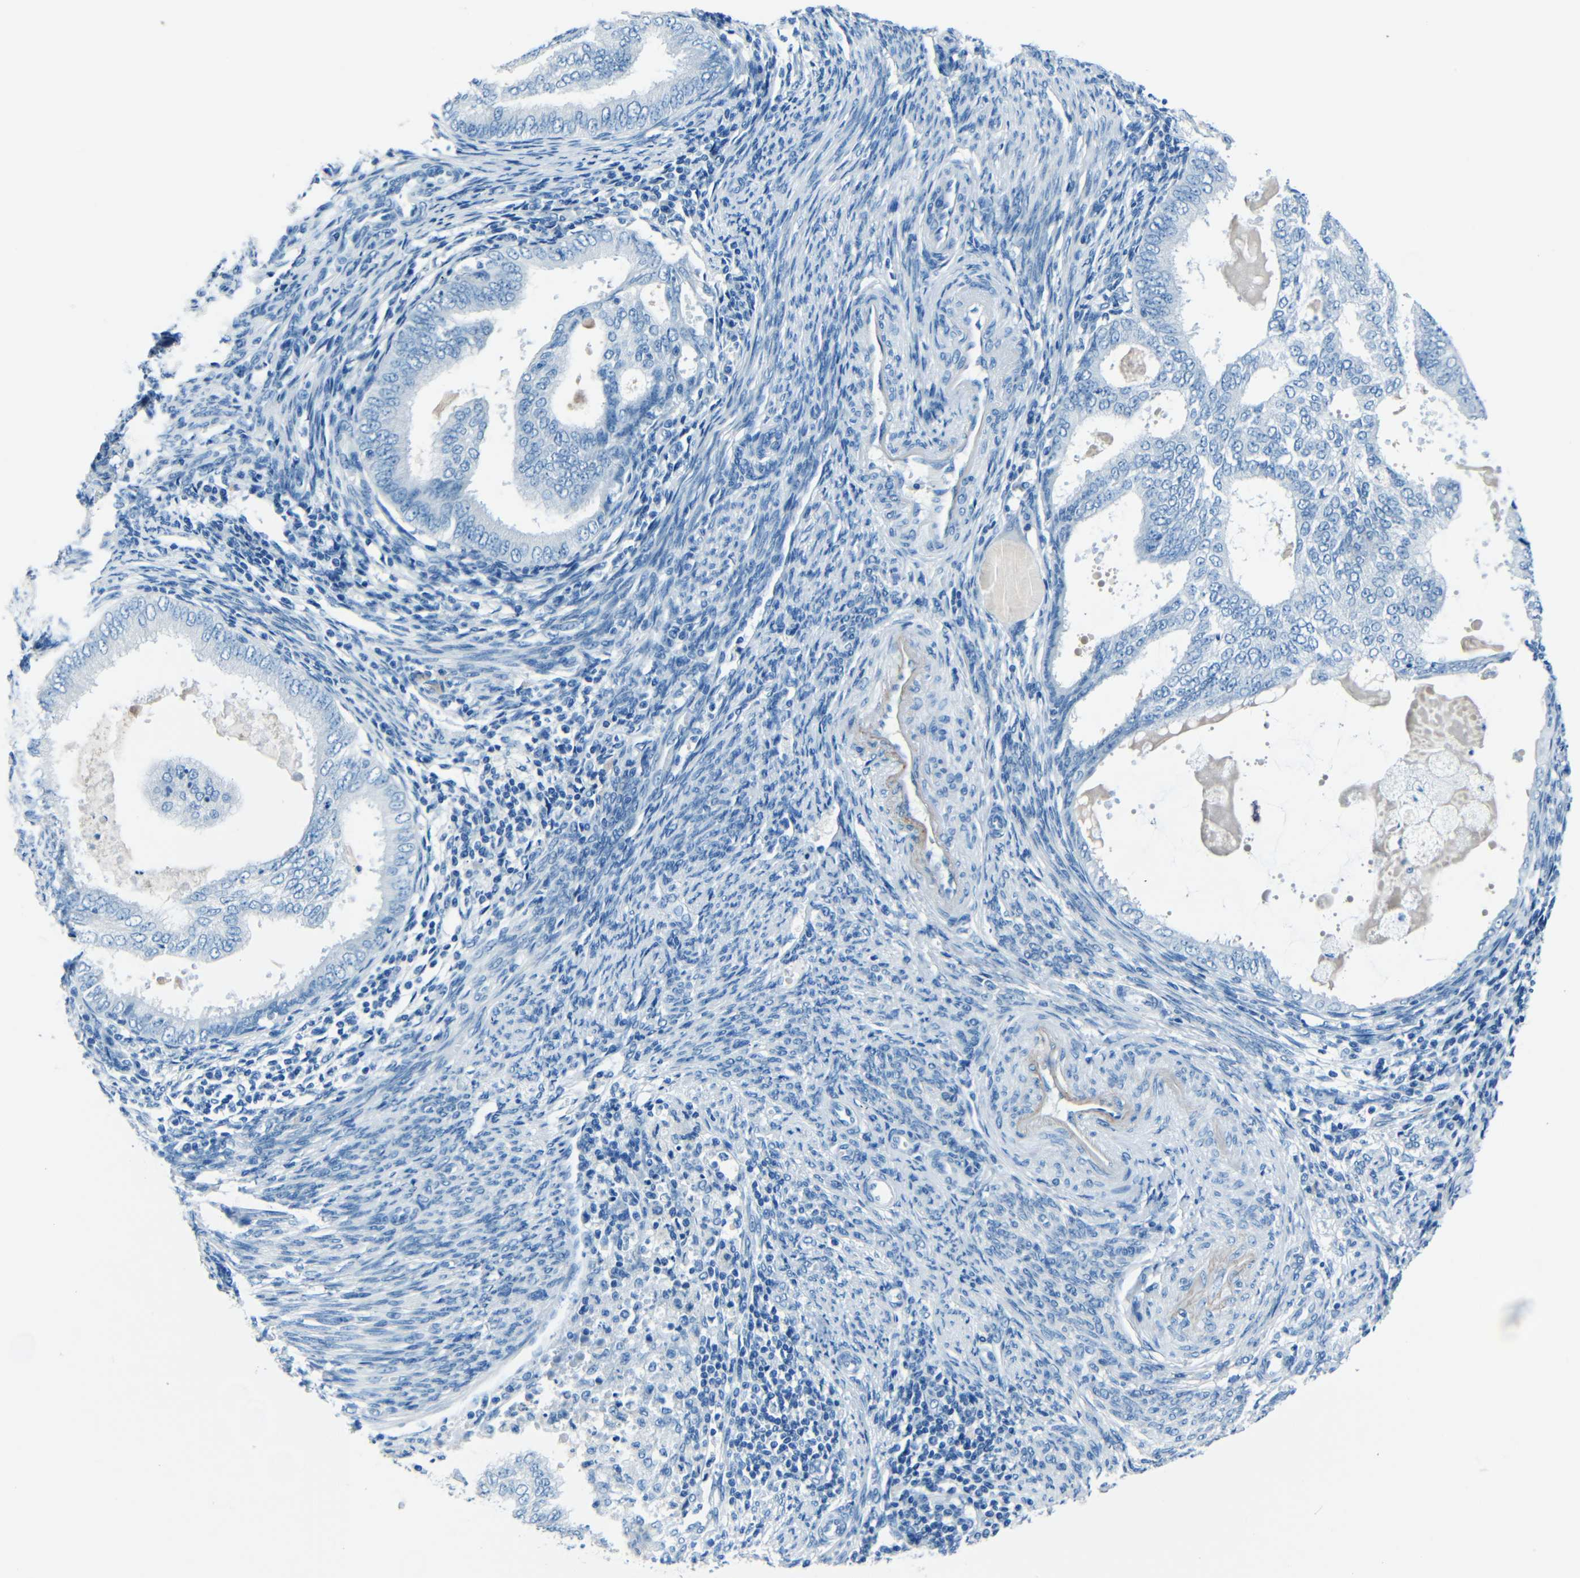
{"staining": {"intensity": "negative", "quantity": "none", "location": "none"}, "tissue": "endometrial cancer", "cell_type": "Tumor cells", "image_type": "cancer", "snomed": [{"axis": "morphology", "description": "Adenocarcinoma, NOS"}, {"axis": "topography", "description": "Endometrium"}], "caption": "Immunohistochemistry (IHC) micrograph of neoplastic tissue: endometrial cancer (adenocarcinoma) stained with DAB exhibits no significant protein staining in tumor cells.", "gene": "FBN2", "patient": {"sex": "female", "age": 58}}